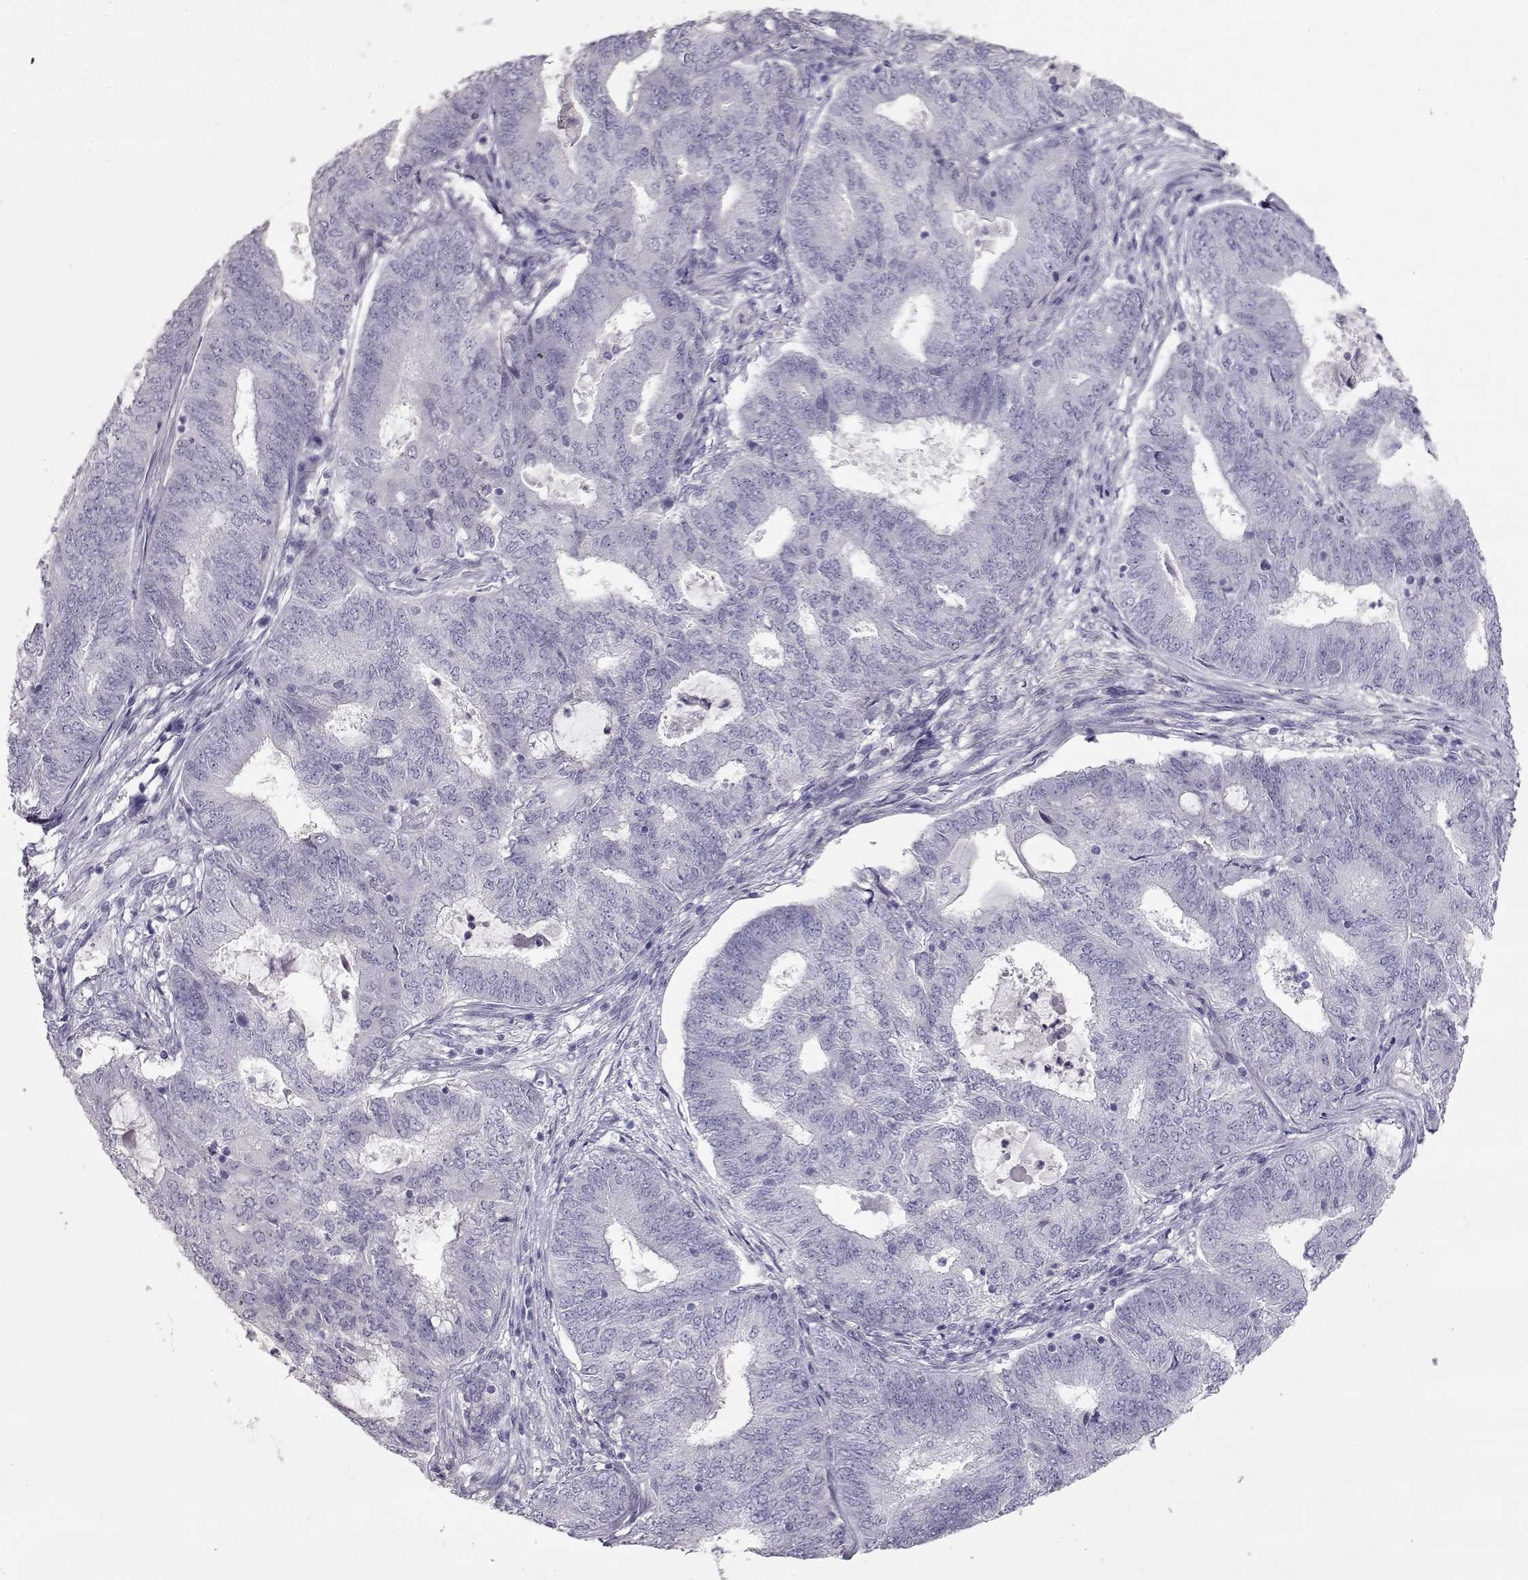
{"staining": {"intensity": "negative", "quantity": "none", "location": "none"}, "tissue": "endometrial cancer", "cell_type": "Tumor cells", "image_type": "cancer", "snomed": [{"axis": "morphology", "description": "Adenocarcinoma, NOS"}, {"axis": "topography", "description": "Endometrium"}], "caption": "Endometrial cancer (adenocarcinoma) was stained to show a protein in brown. There is no significant staining in tumor cells.", "gene": "SLC18A1", "patient": {"sex": "female", "age": 62}}